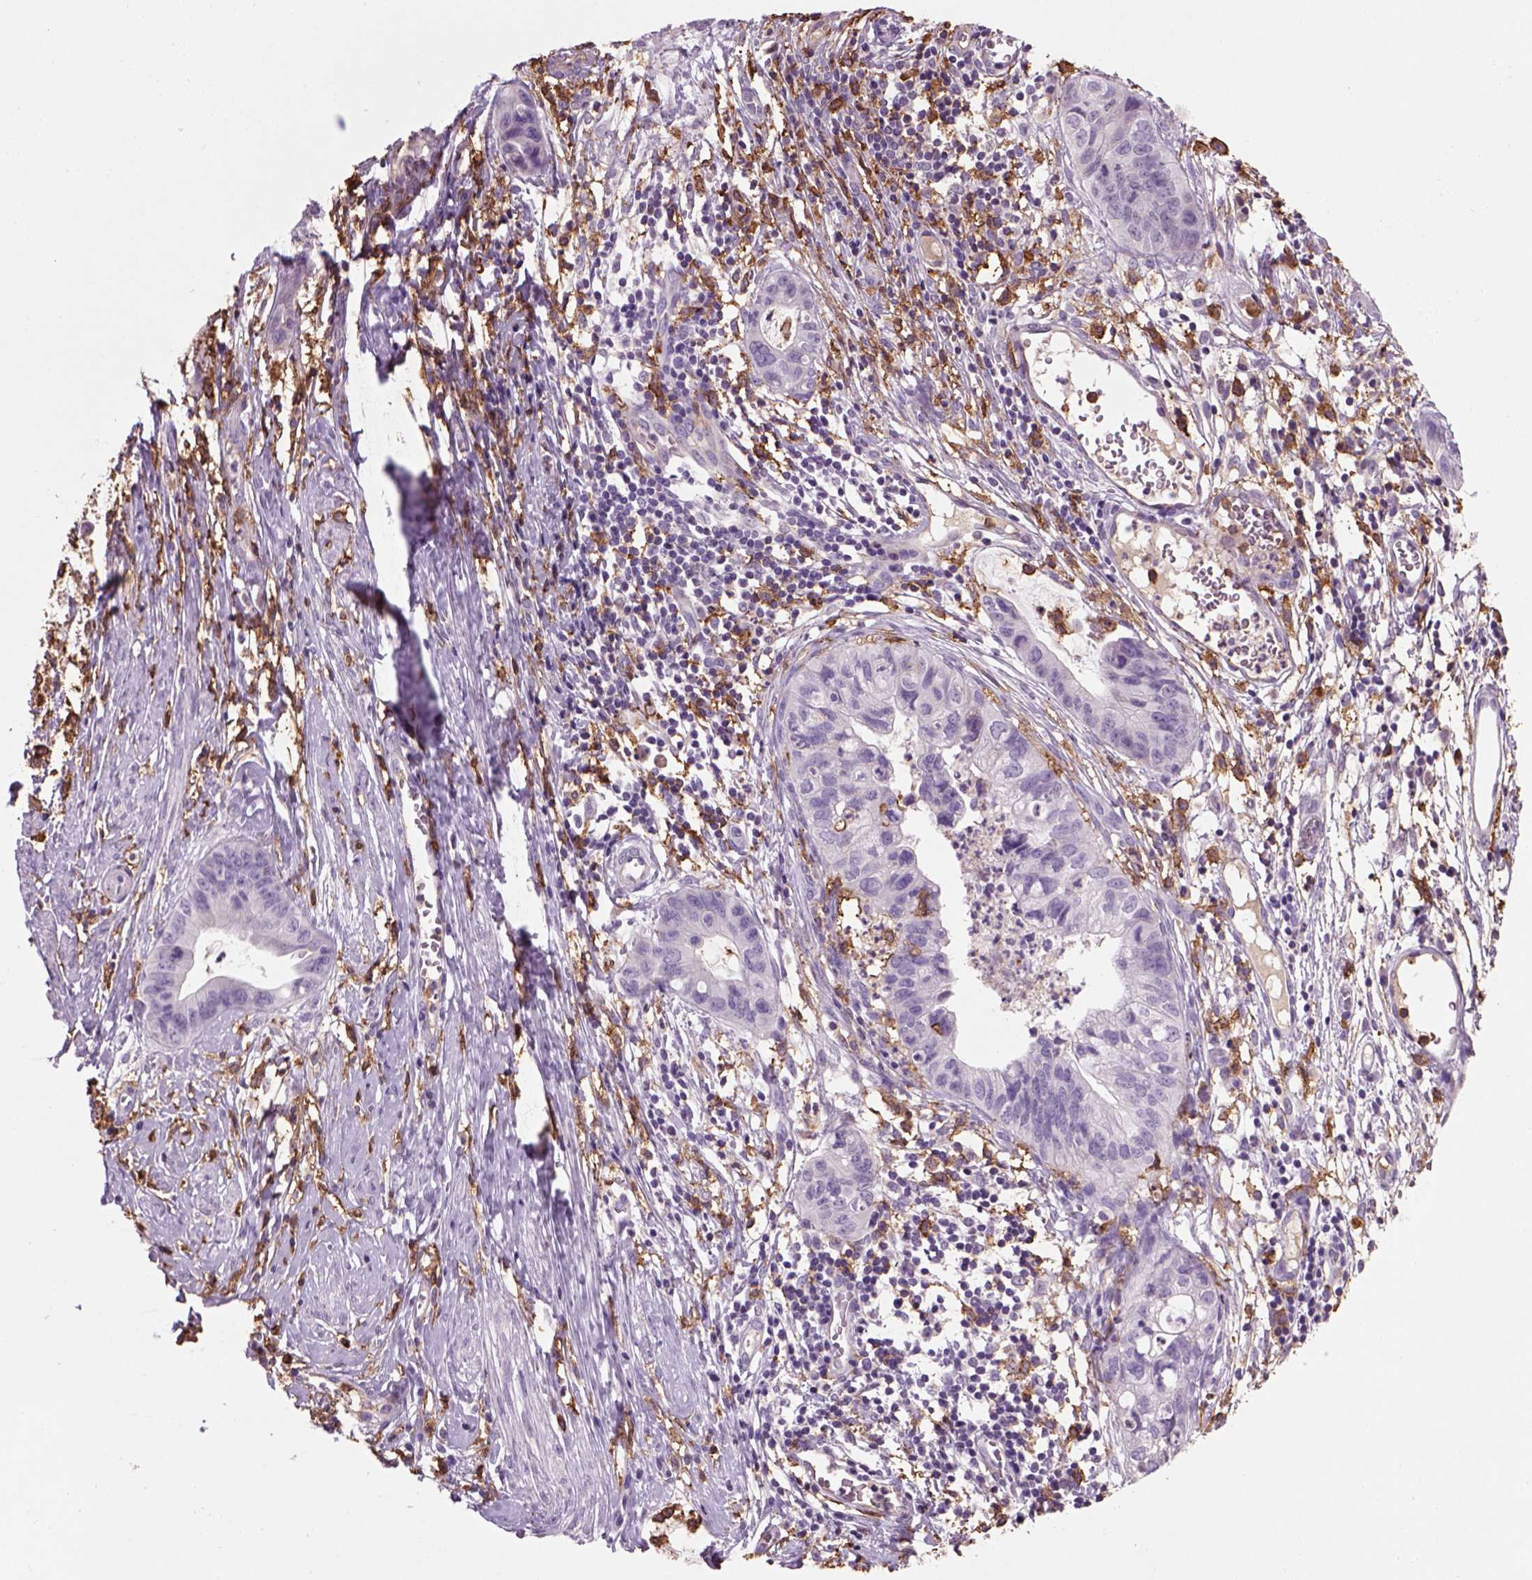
{"staining": {"intensity": "negative", "quantity": "none", "location": "none"}, "tissue": "cervical cancer", "cell_type": "Tumor cells", "image_type": "cancer", "snomed": [{"axis": "morphology", "description": "Adenocarcinoma, NOS"}, {"axis": "topography", "description": "Cervix"}], "caption": "Tumor cells are negative for protein expression in human cervical cancer (adenocarcinoma).", "gene": "CD14", "patient": {"sex": "female", "age": 44}}